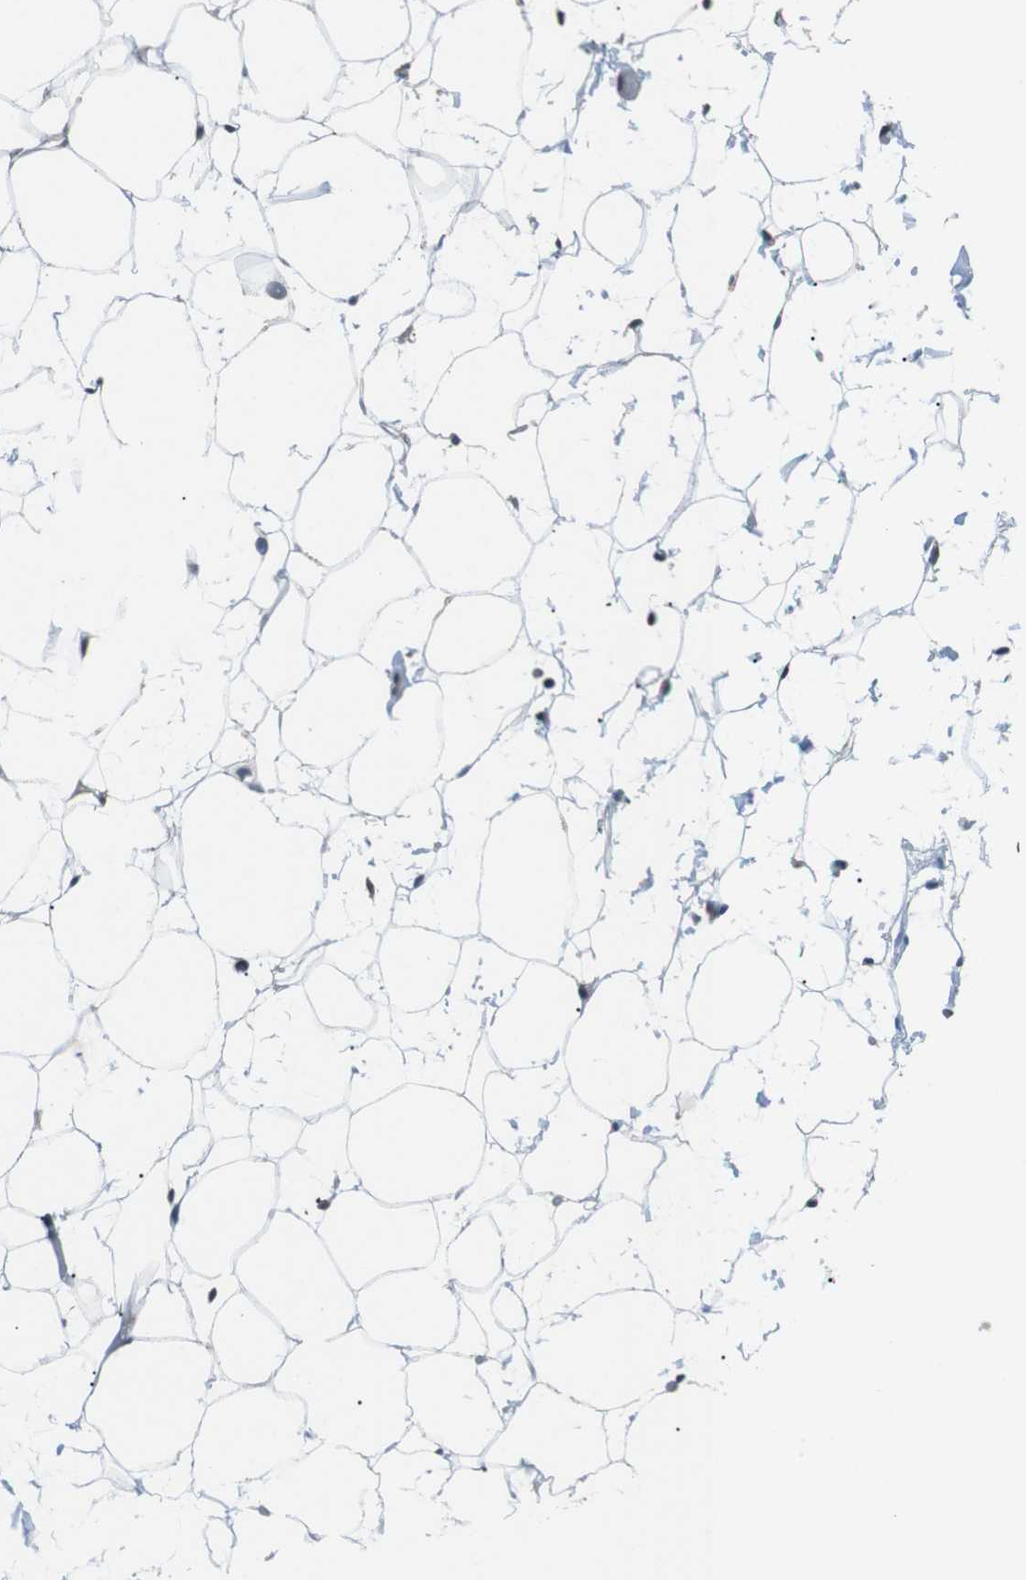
{"staining": {"intensity": "weak", "quantity": "<25%", "location": "nuclear"}, "tissue": "adipose tissue", "cell_type": "Adipocytes", "image_type": "normal", "snomed": [{"axis": "morphology", "description": "Normal tissue, NOS"}, {"axis": "topography", "description": "Breast"}, {"axis": "topography", "description": "Soft tissue"}], "caption": "An immunohistochemistry image of benign adipose tissue is shown. There is no staining in adipocytes of adipose tissue.", "gene": "TMX4", "patient": {"sex": "female", "age": 75}}